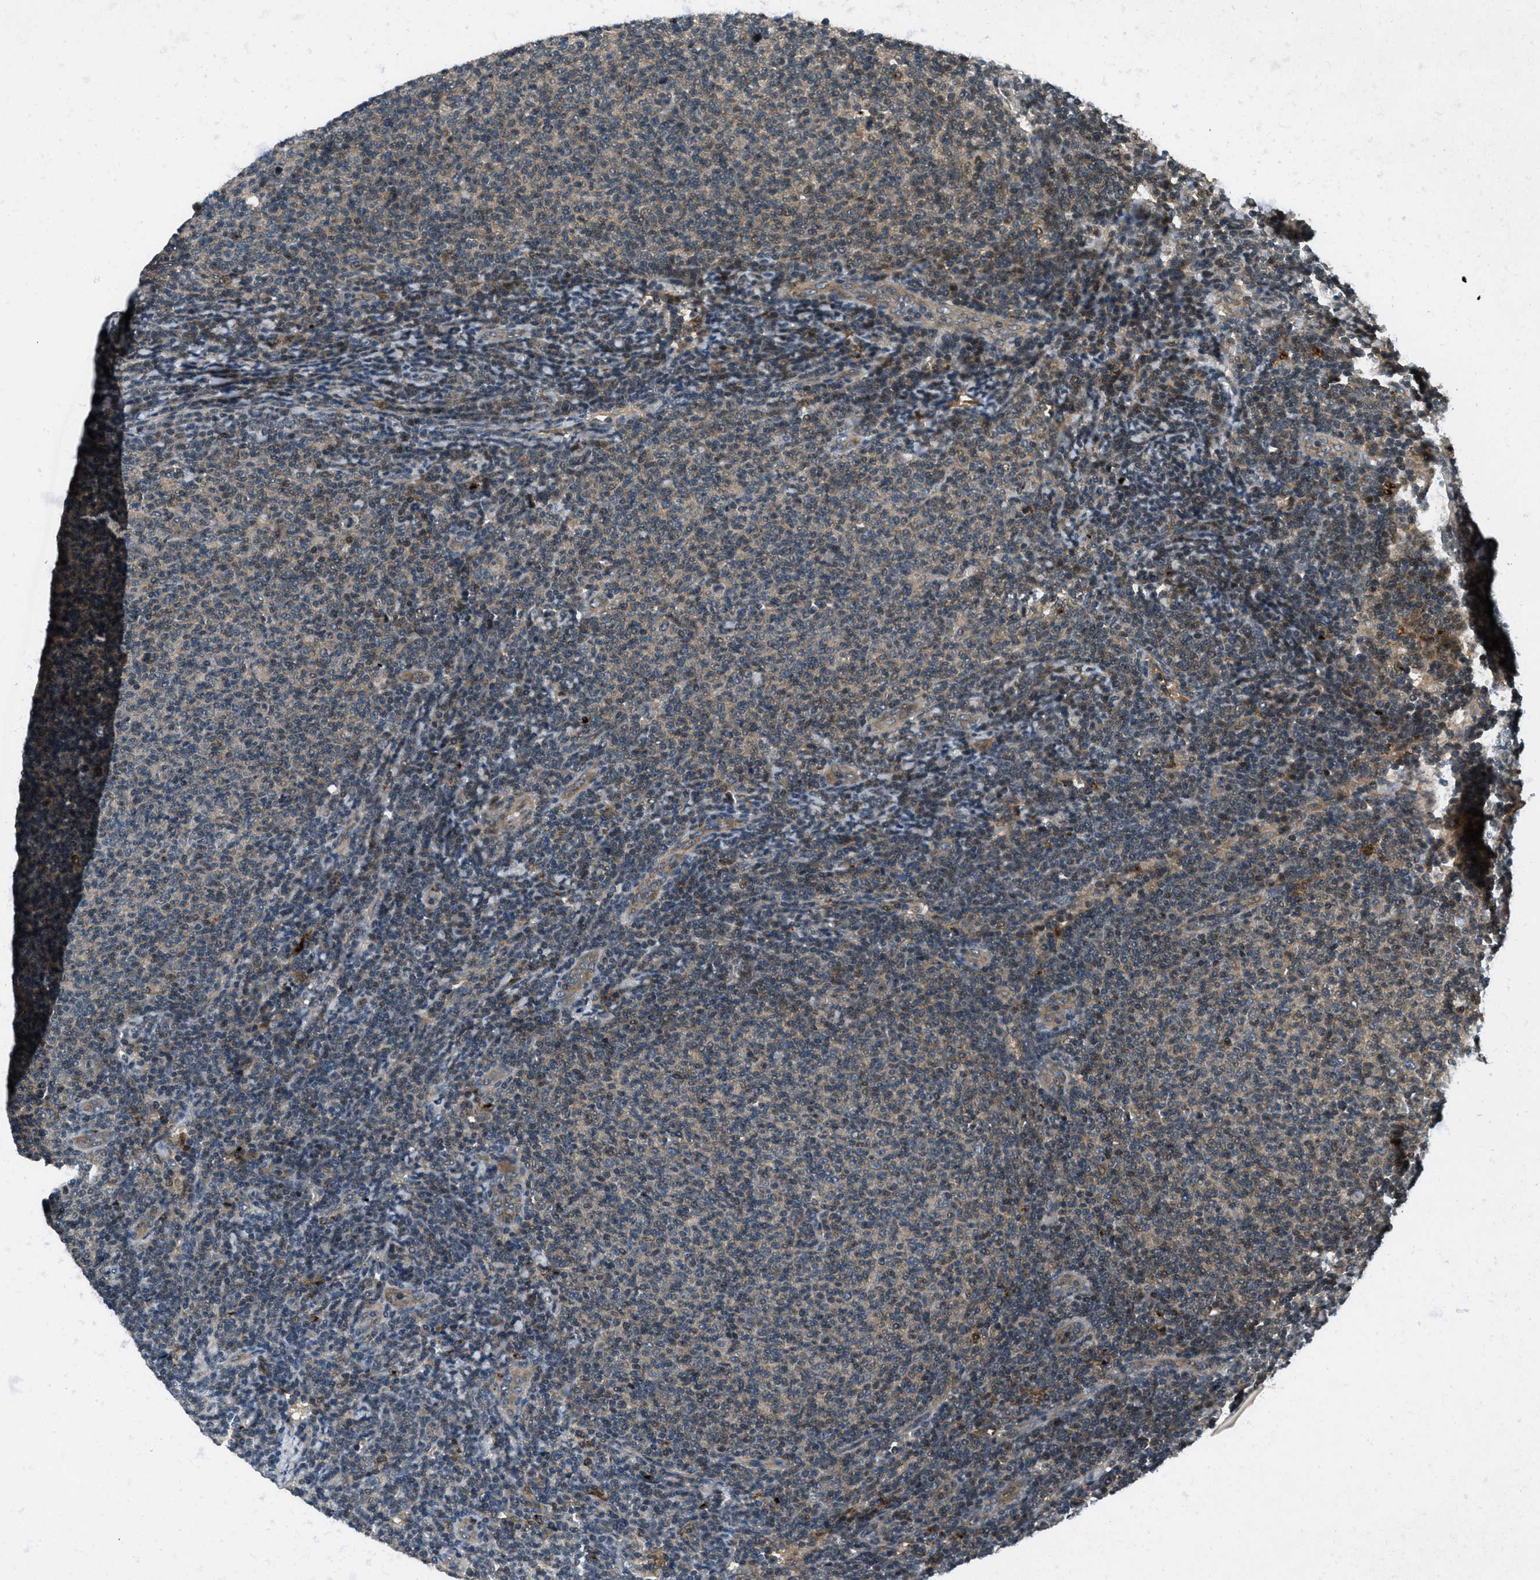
{"staining": {"intensity": "weak", "quantity": ">75%", "location": "cytoplasmic/membranous"}, "tissue": "lymphoma", "cell_type": "Tumor cells", "image_type": "cancer", "snomed": [{"axis": "morphology", "description": "Malignant lymphoma, non-Hodgkin's type, Low grade"}, {"axis": "topography", "description": "Lymph node"}], "caption": "Immunohistochemical staining of human low-grade malignant lymphoma, non-Hodgkin's type shows low levels of weak cytoplasmic/membranous protein staining in approximately >75% of tumor cells.", "gene": "EPSTI1", "patient": {"sex": "male", "age": 66}}